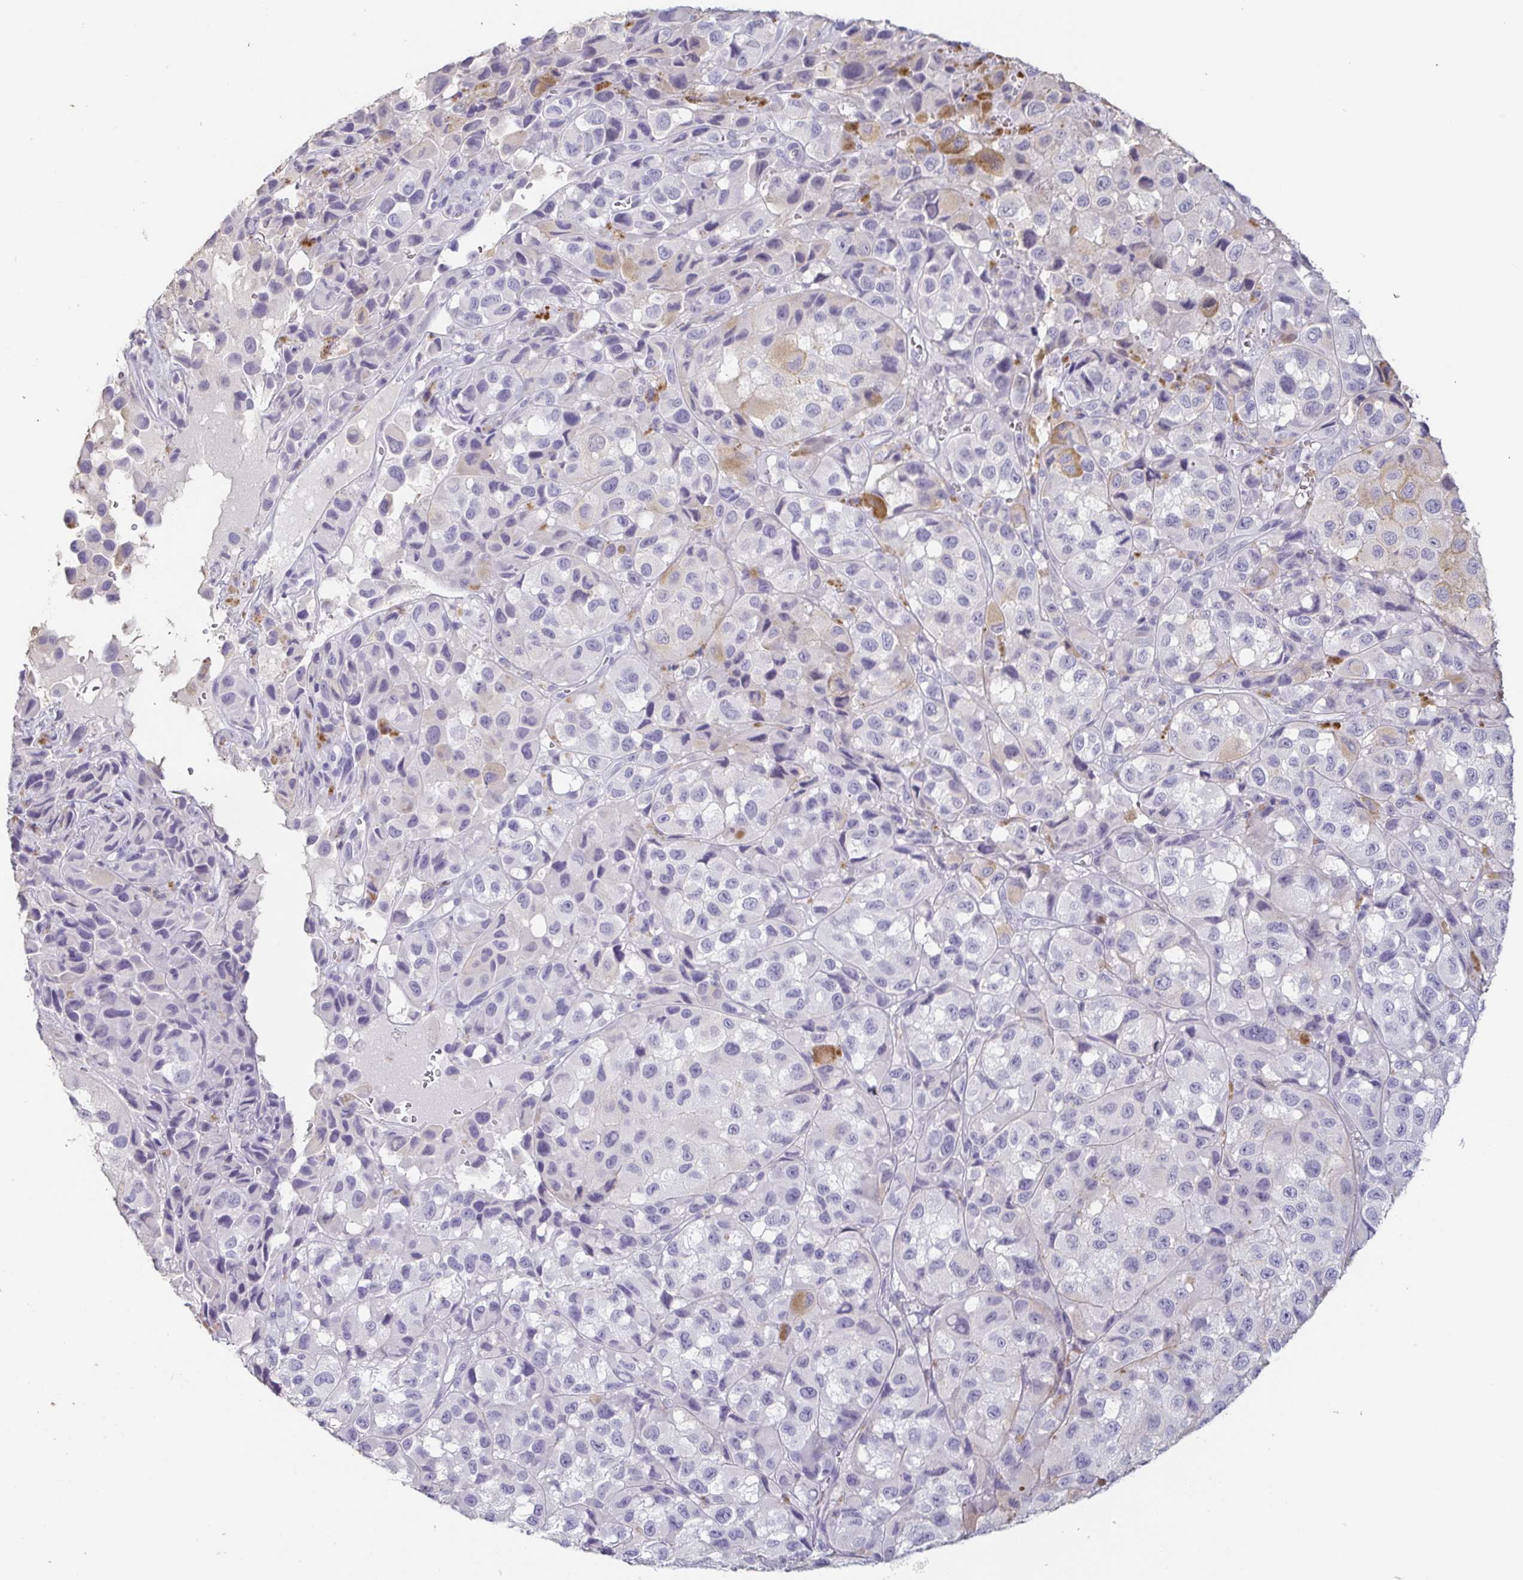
{"staining": {"intensity": "negative", "quantity": "none", "location": "none"}, "tissue": "melanoma", "cell_type": "Tumor cells", "image_type": "cancer", "snomed": [{"axis": "morphology", "description": "Malignant melanoma, NOS"}, {"axis": "topography", "description": "Skin"}], "caption": "Immunohistochemical staining of melanoma displays no significant positivity in tumor cells.", "gene": "BPIFA2", "patient": {"sex": "male", "age": 93}}